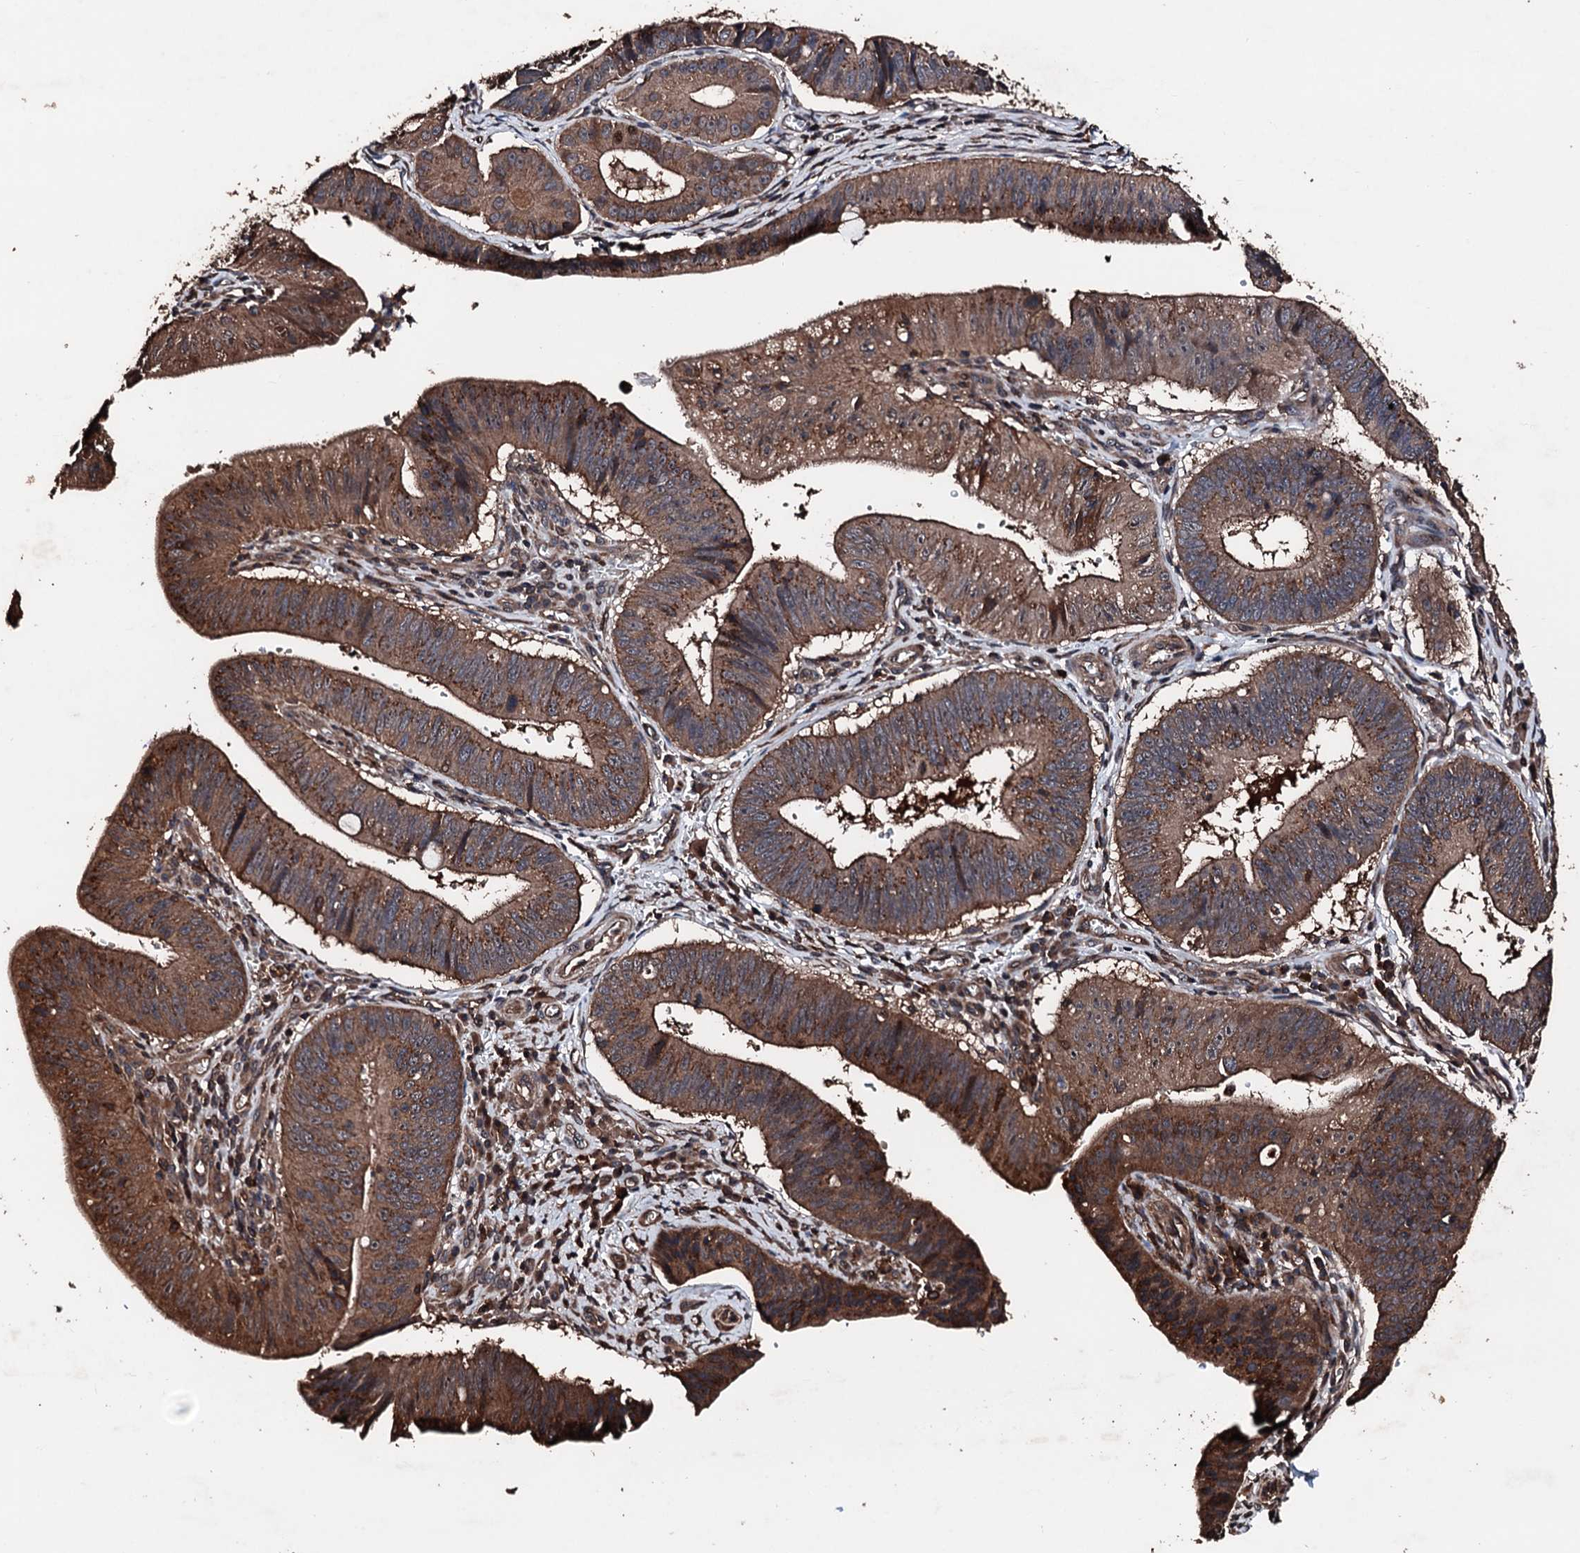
{"staining": {"intensity": "strong", "quantity": ">75%", "location": "cytoplasmic/membranous"}, "tissue": "stomach cancer", "cell_type": "Tumor cells", "image_type": "cancer", "snomed": [{"axis": "morphology", "description": "Adenocarcinoma, NOS"}, {"axis": "topography", "description": "Stomach"}], "caption": "Immunohistochemistry (IHC) histopathology image of neoplastic tissue: stomach cancer (adenocarcinoma) stained using immunohistochemistry reveals high levels of strong protein expression localized specifically in the cytoplasmic/membranous of tumor cells, appearing as a cytoplasmic/membranous brown color.", "gene": "KIF18A", "patient": {"sex": "male", "age": 59}}